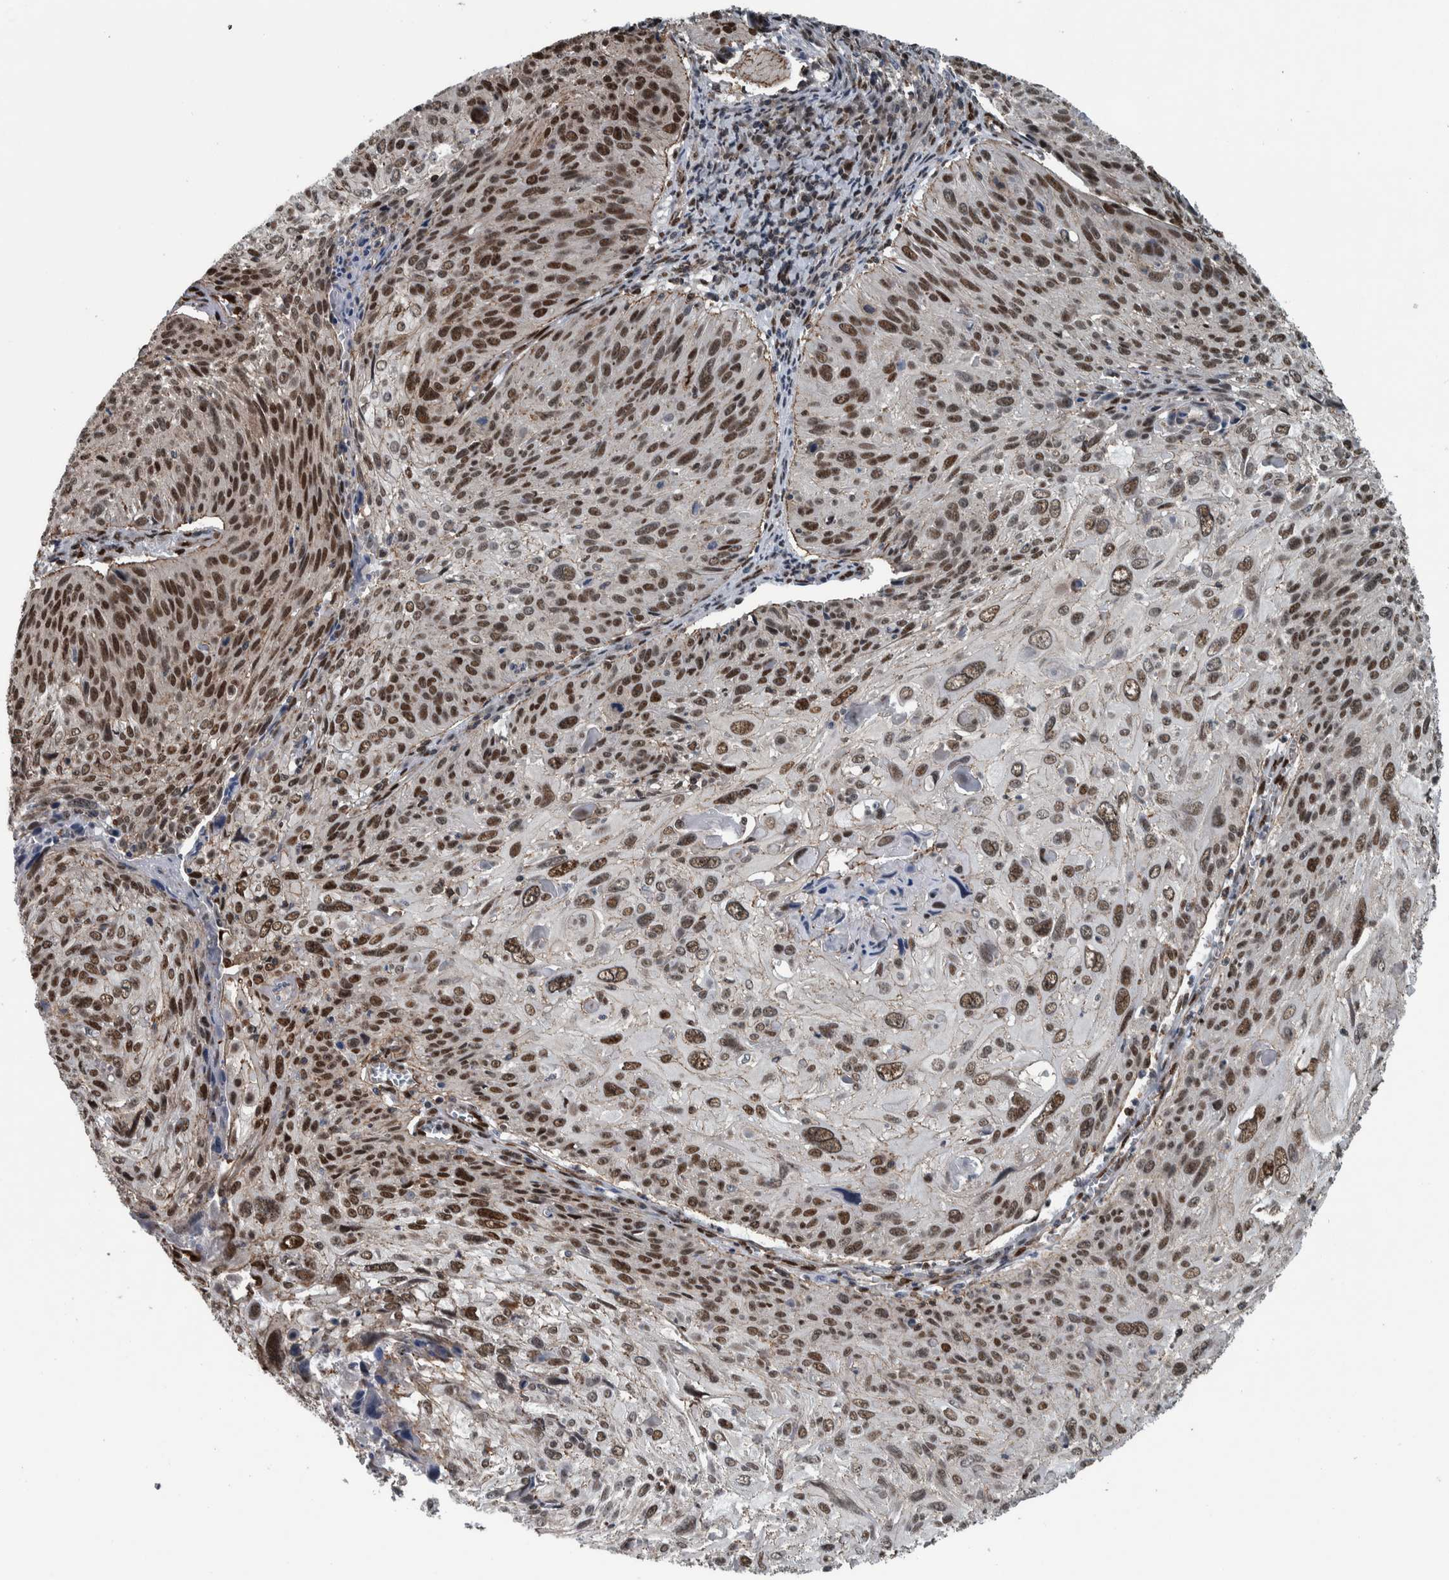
{"staining": {"intensity": "strong", "quantity": ">75%", "location": "nuclear"}, "tissue": "cervical cancer", "cell_type": "Tumor cells", "image_type": "cancer", "snomed": [{"axis": "morphology", "description": "Squamous cell carcinoma, NOS"}, {"axis": "topography", "description": "Cervix"}], "caption": "Tumor cells display high levels of strong nuclear positivity in approximately >75% of cells in human squamous cell carcinoma (cervical). The staining was performed using DAB (3,3'-diaminobenzidine) to visualize the protein expression in brown, while the nuclei were stained in blue with hematoxylin (Magnification: 20x).", "gene": "FAM135B", "patient": {"sex": "female", "age": 51}}